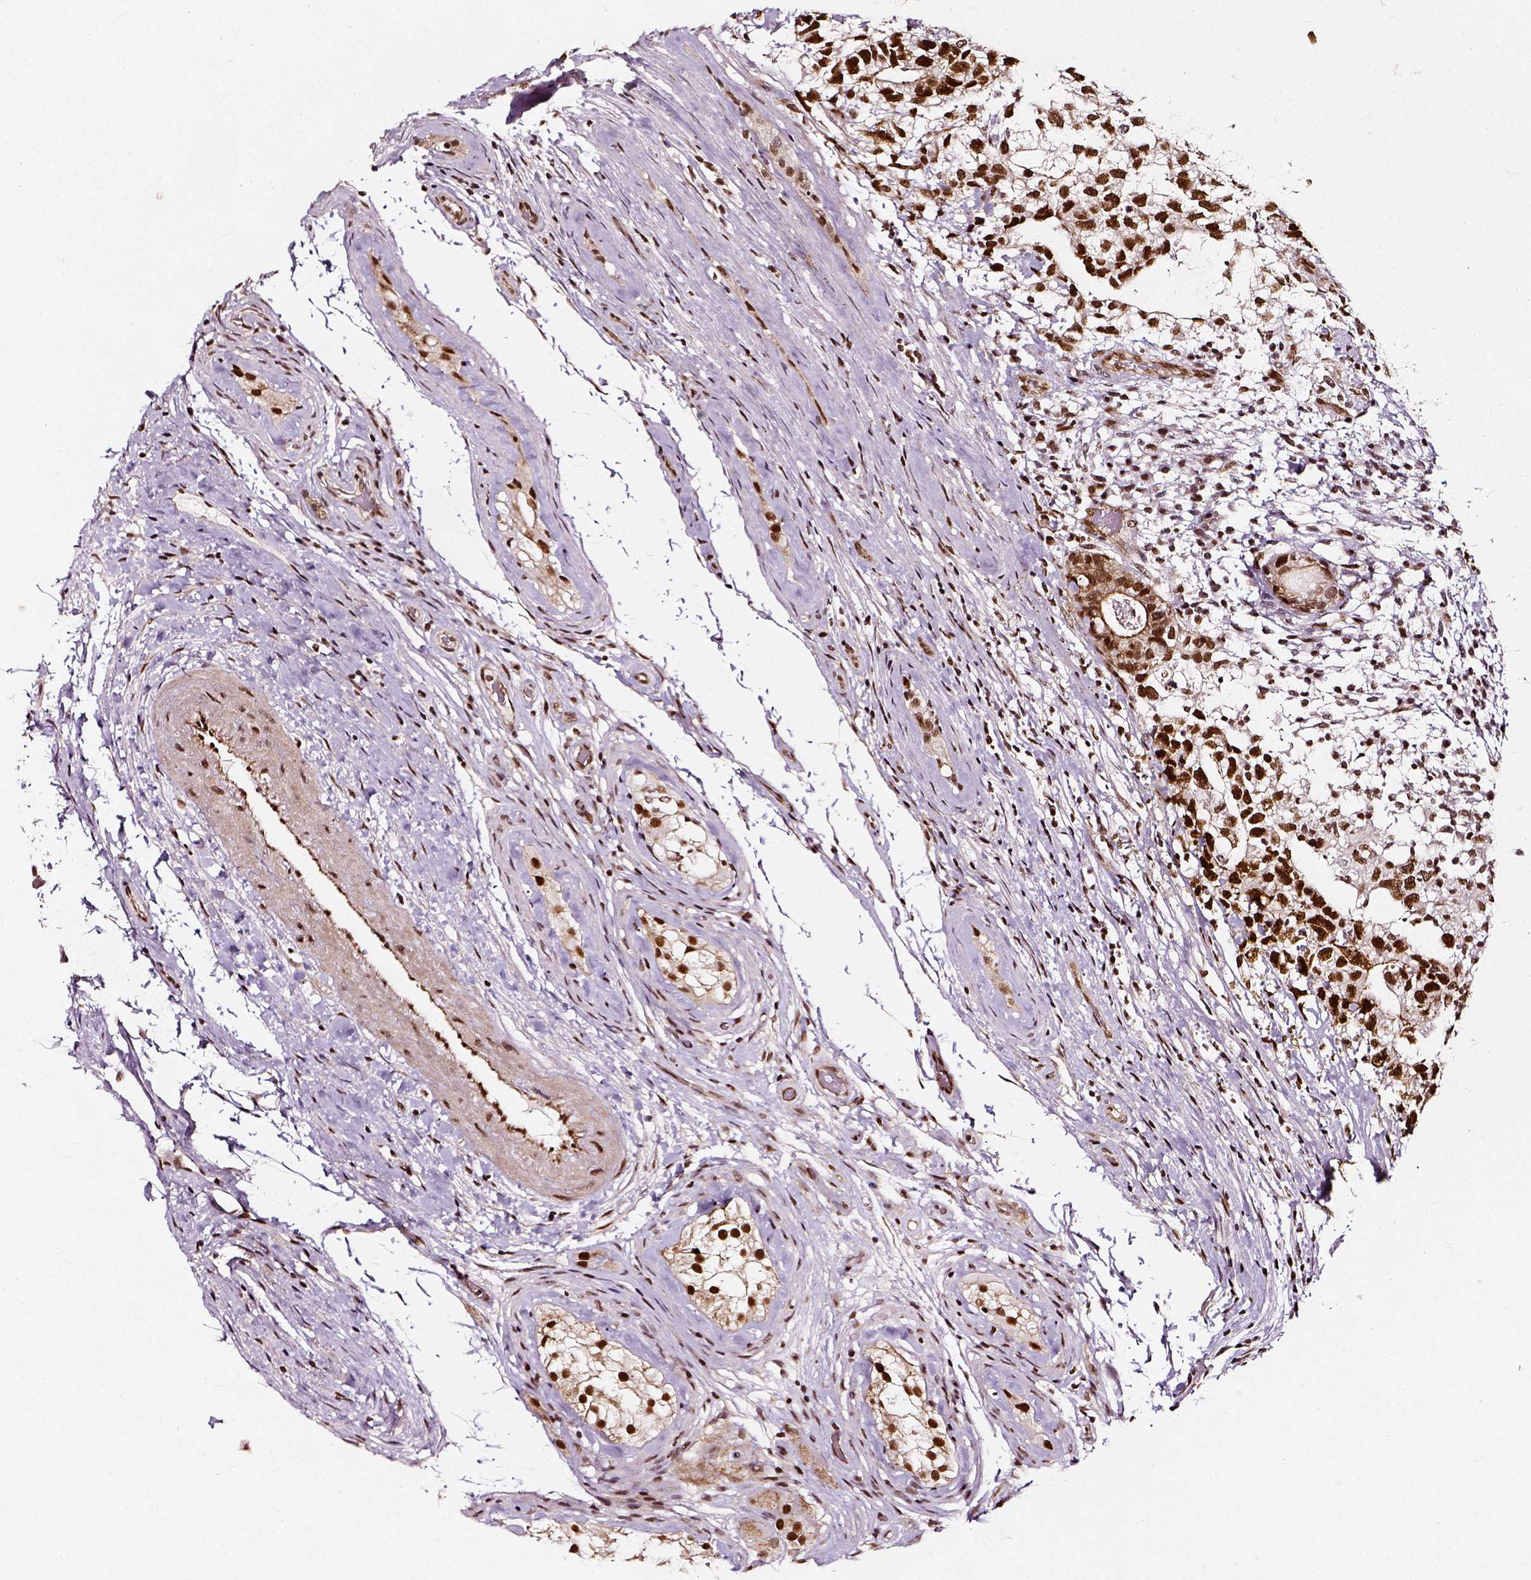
{"staining": {"intensity": "strong", "quantity": ">75%", "location": "nuclear"}, "tissue": "testis cancer", "cell_type": "Tumor cells", "image_type": "cancer", "snomed": [{"axis": "morphology", "description": "Seminoma, NOS"}, {"axis": "morphology", "description": "Carcinoma, Embryonal, NOS"}, {"axis": "topography", "description": "Testis"}], "caption": "Brown immunohistochemical staining in human seminoma (testis) demonstrates strong nuclear expression in about >75% of tumor cells. The protein is stained brown, and the nuclei are stained in blue (DAB (3,3'-diaminobenzidine) IHC with brightfield microscopy, high magnification).", "gene": "NACC1", "patient": {"sex": "male", "age": 41}}